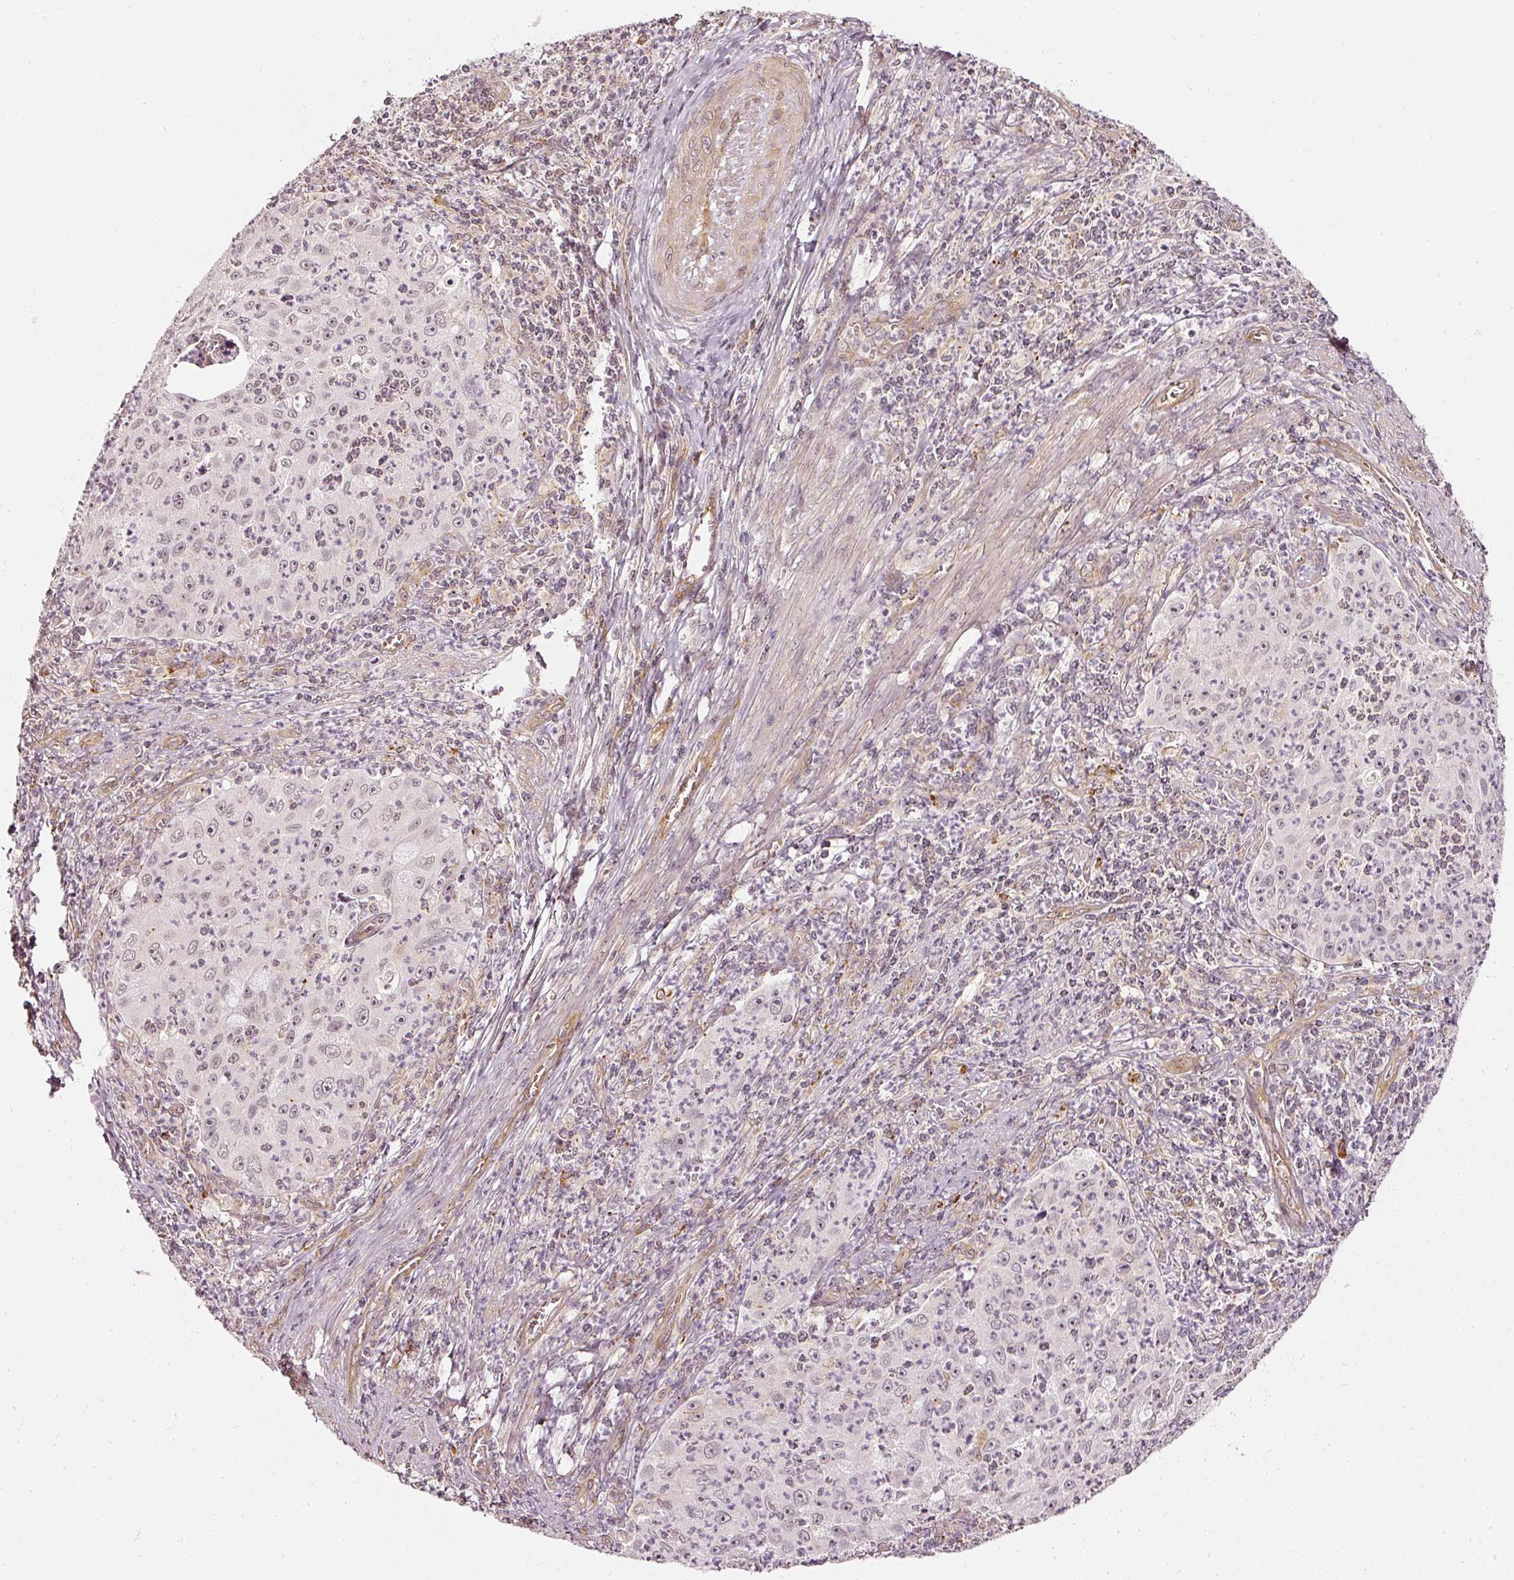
{"staining": {"intensity": "negative", "quantity": "none", "location": "none"}, "tissue": "cervical cancer", "cell_type": "Tumor cells", "image_type": "cancer", "snomed": [{"axis": "morphology", "description": "Squamous cell carcinoma, NOS"}, {"axis": "topography", "description": "Cervix"}], "caption": "Tumor cells show no significant positivity in cervical cancer (squamous cell carcinoma).", "gene": "DRD2", "patient": {"sex": "female", "age": 30}}